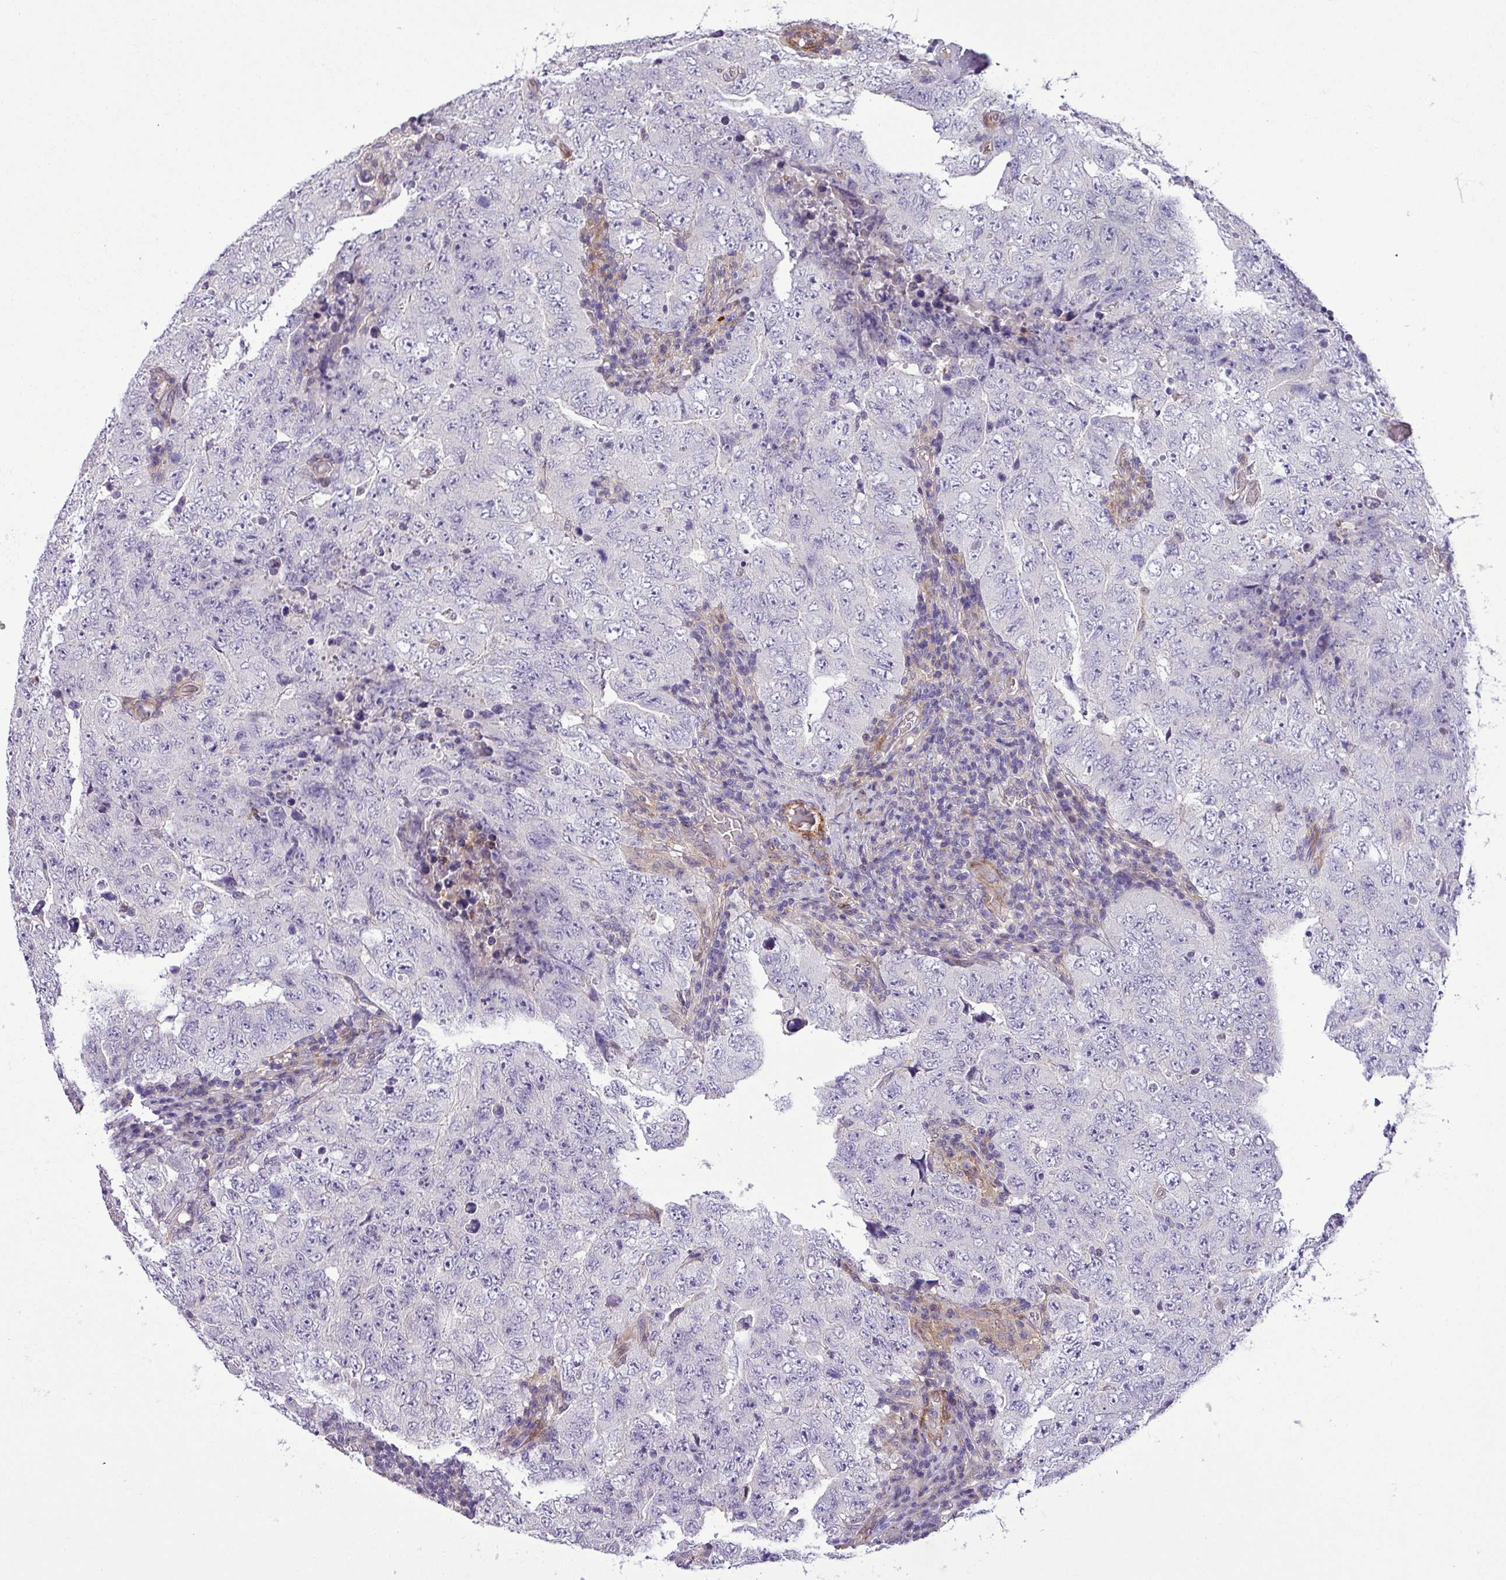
{"staining": {"intensity": "negative", "quantity": "none", "location": "none"}, "tissue": "testis cancer", "cell_type": "Tumor cells", "image_type": "cancer", "snomed": [{"axis": "morphology", "description": "Carcinoma, Embryonal, NOS"}, {"axis": "topography", "description": "Testis"}], "caption": "This is an immunohistochemistry image of testis cancer (embryonal carcinoma). There is no staining in tumor cells.", "gene": "NBEAL2", "patient": {"sex": "male", "age": 26}}